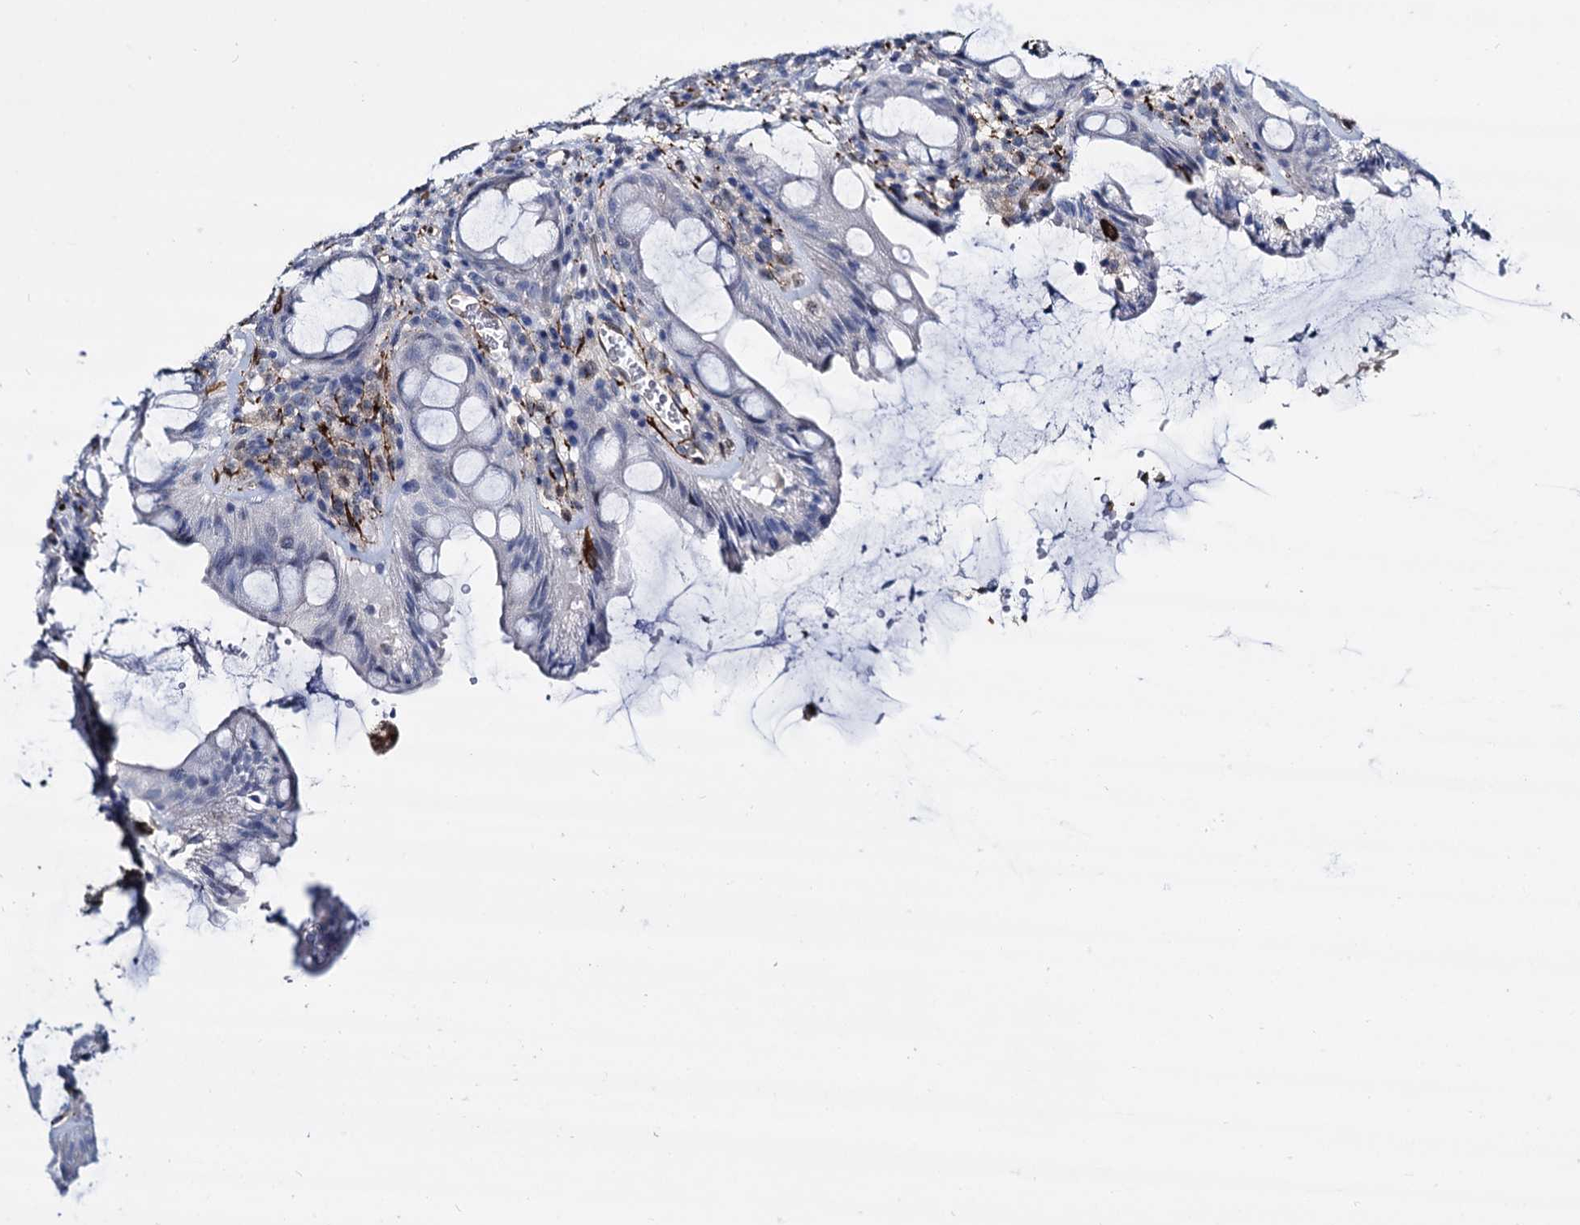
{"staining": {"intensity": "negative", "quantity": "none", "location": "none"}, "tissue": "rectum", "cell_type": "Glandular cells", "image_type": "normal", "snomed": [{"axis": "morphology", "description": "Normal tissue, NOS"}, {"axis": "topography", "description": "Rectum"}], "caption": "DAB (3,3'-diaminobenzidine) immunohistochemical staining of unremarkable rectum displays no significant positivity in glandular cells.", "gene": "STXBP1", "patient": {"sex": "female", "age": 57}}